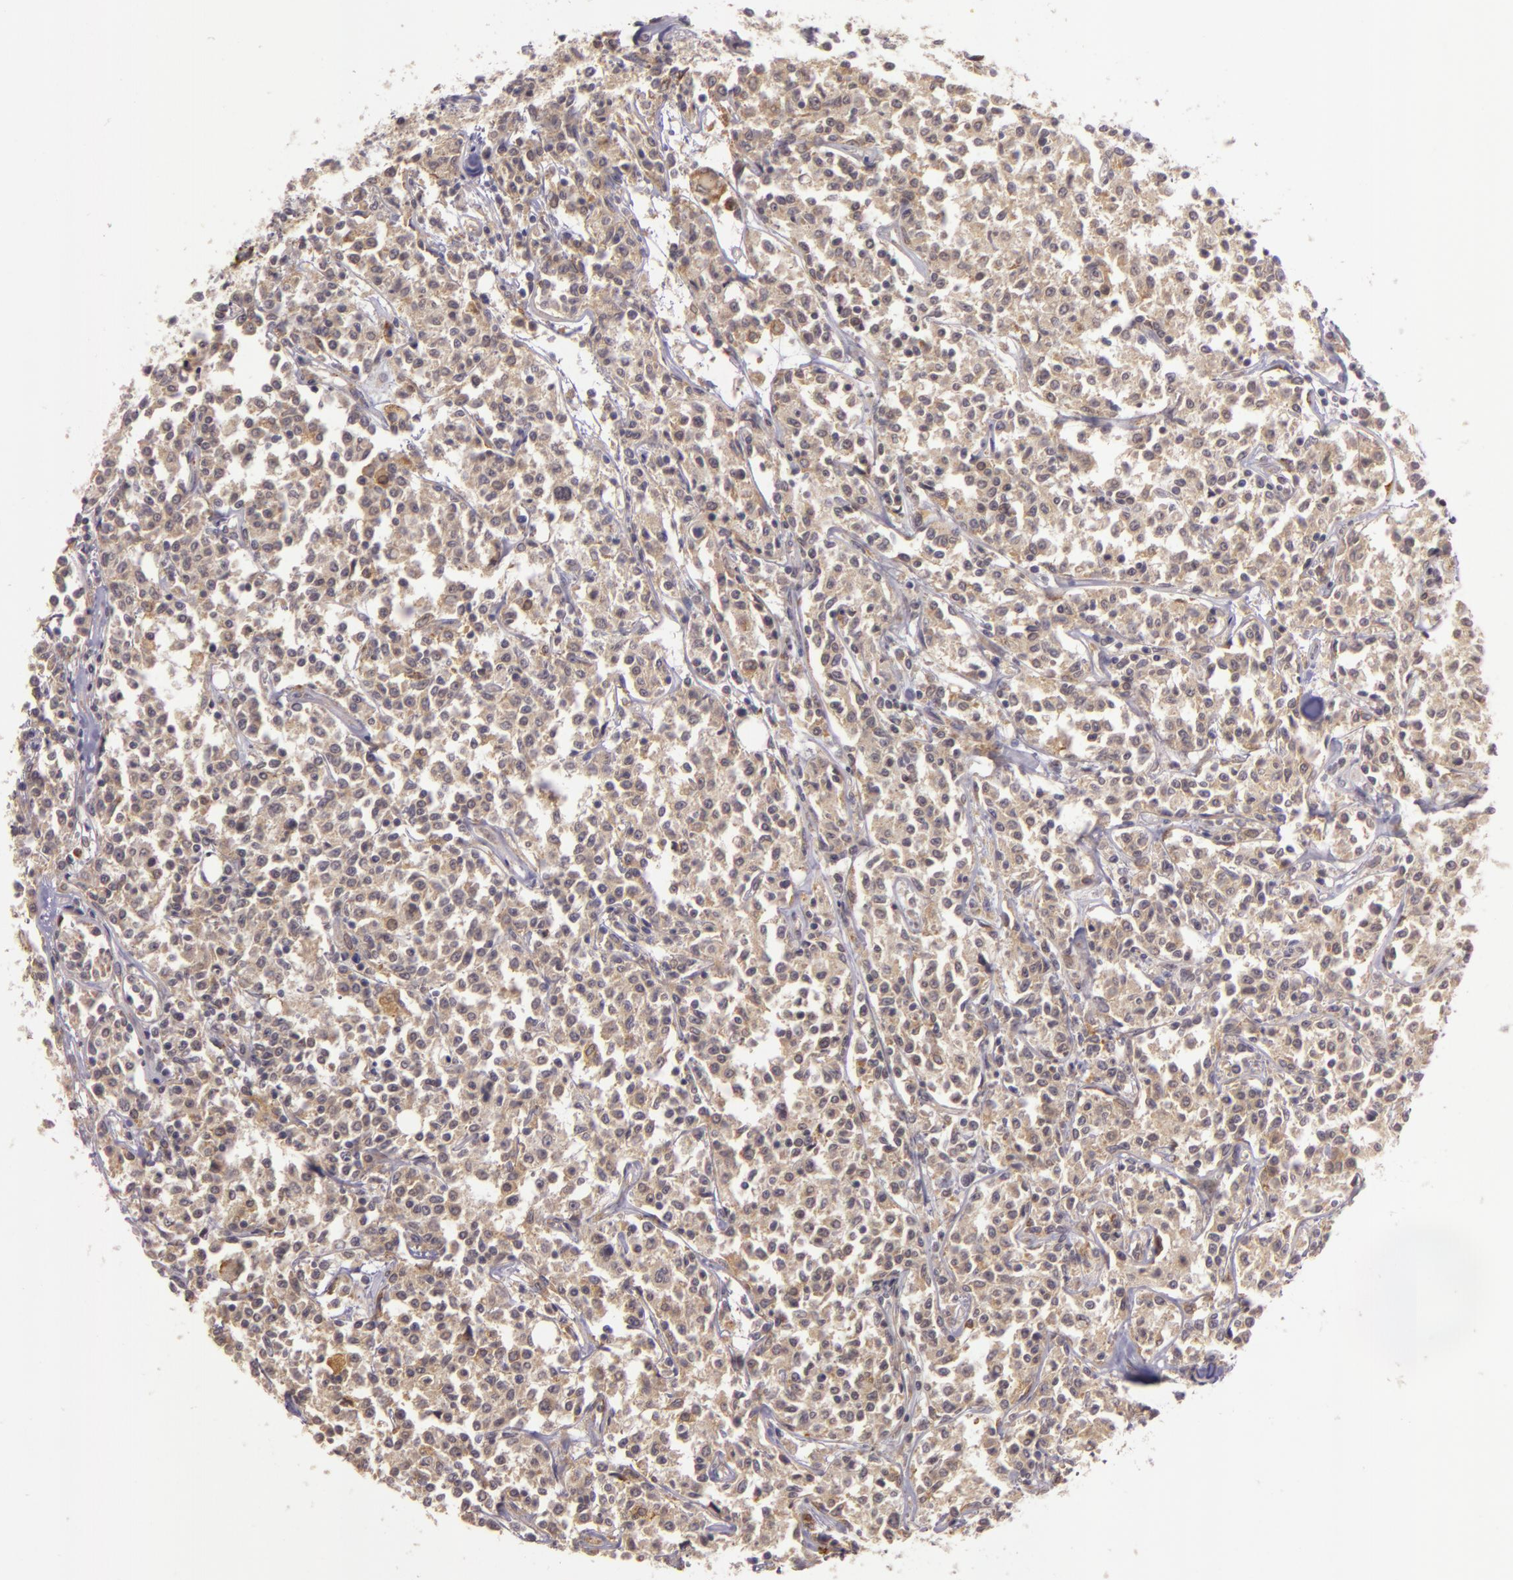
{"staining": {"intensity": "weak", "quantity": ">75%", "location": "cytoplasmic/membranous"}, "tissue": "lymphoma", "cell_type": "Tumor cells", "image_type": "cancer", "snomed": [{"axis": "morphology", "description": "Malignant lymphoma, non-Hodgkin's type, Low grade"}, {"axis": "topography", "description": "Small intestine"}], "caption": "DAB immunohistochemical staining of malignant lymphoma, non-Hodgkin's type (low-grade) exhibits weak cytoplasmic/membranous protein expression in approximately >75% of tumor cells.", "gene": "PPP1R3F", "patient": {"sex": "female", "age": 59}}